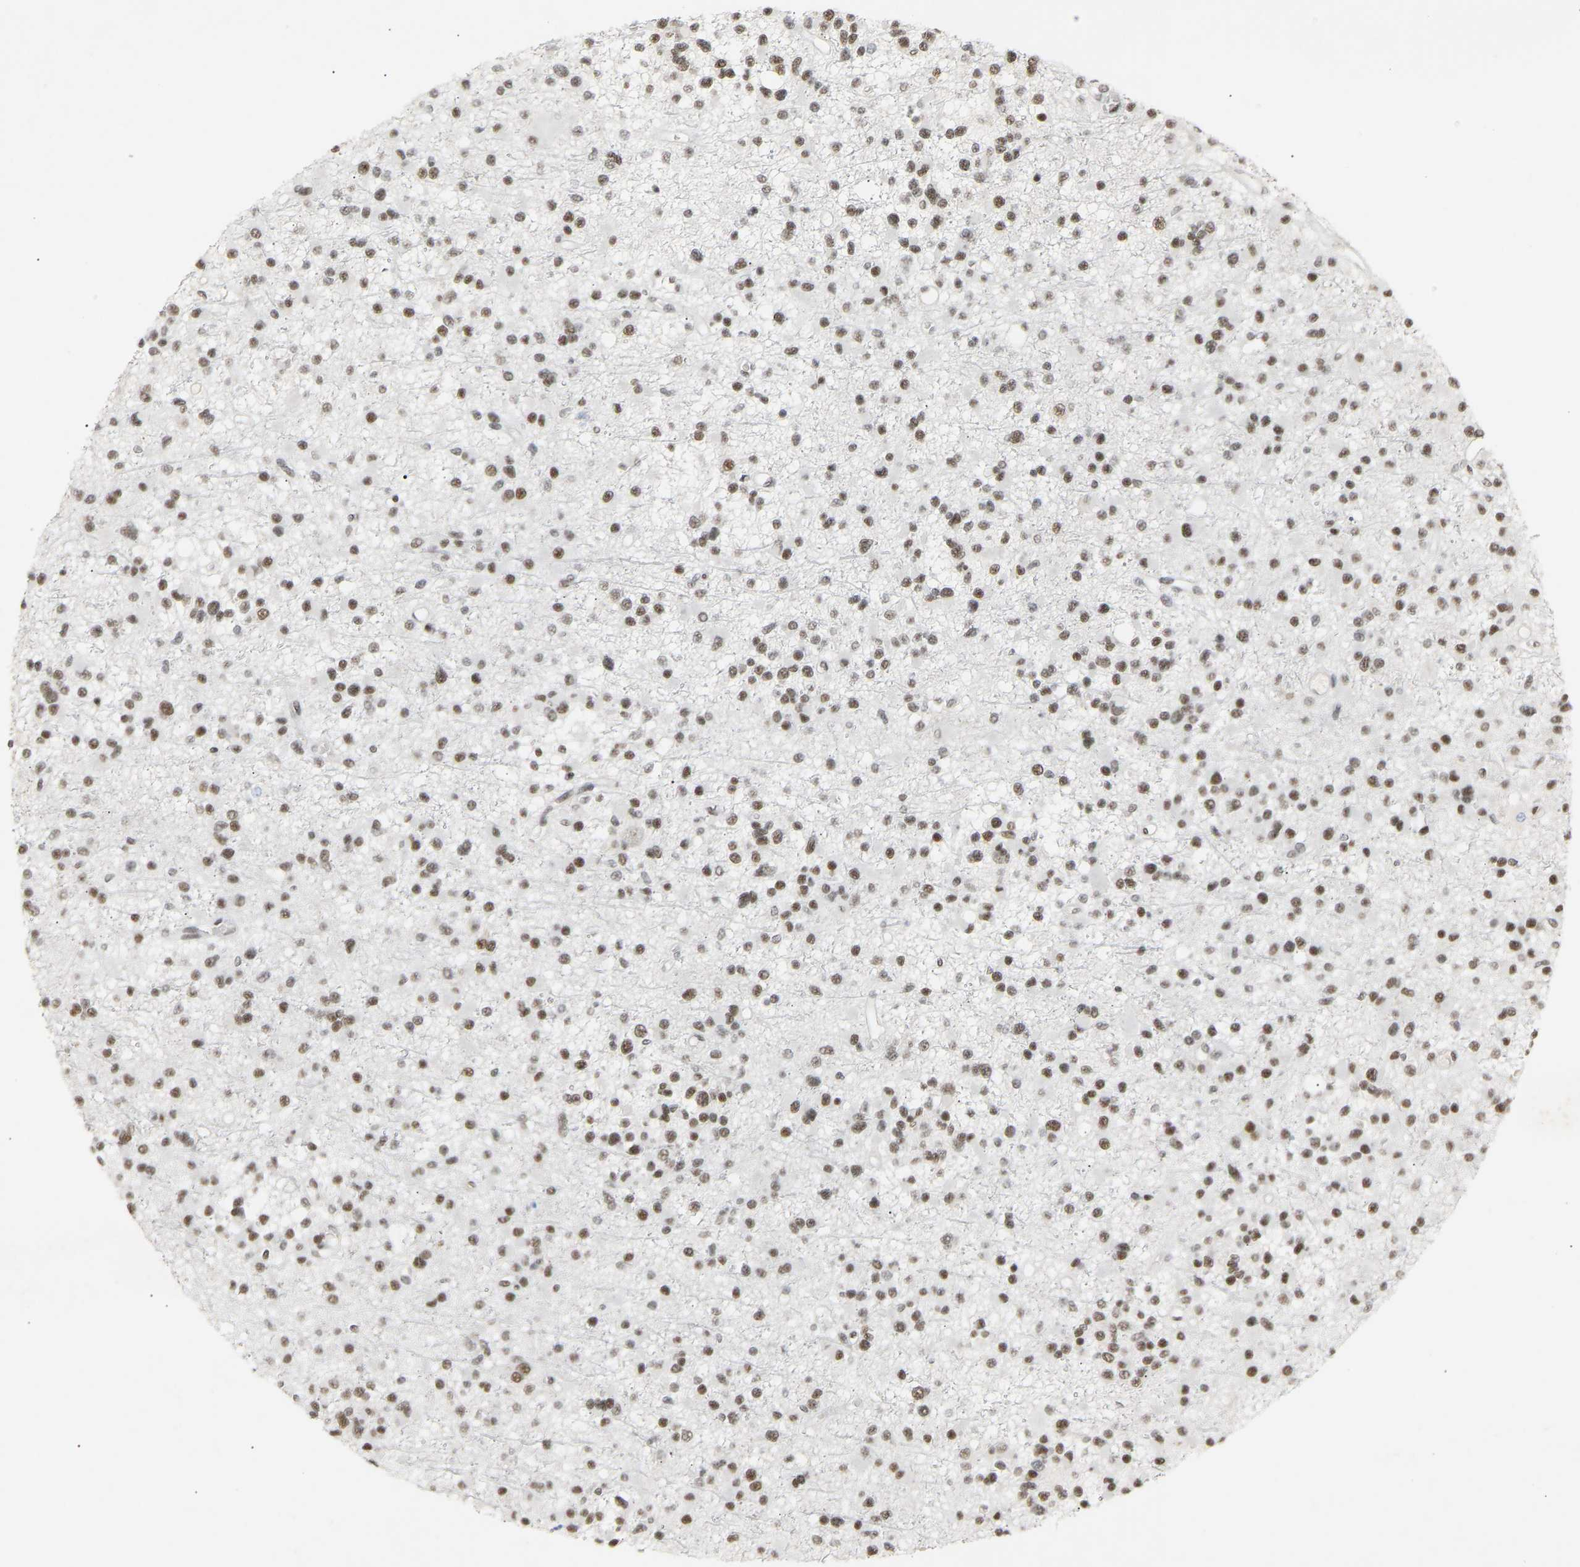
{"staining": {"intensity": "moderate", "quantity": ">75%", "location": "nuclear"}, "tissue": "glioma", "cell_type": "Tumor cells", "image_type": "cancer", "snomed": [{"axis": "morphology", "description": "Glioma, malignant, Low grade"}, {"axis": "topography", "description": "Brain"}], "caption": "Moderate nuclear staining is appreciated in about >75% of tumor cells in malignant low-grade glioma. (brown staining indicates protein expression, while blue staining denotes nuclei).", "gene": "NELFB", "patient": {"sex": "female", "age": 22}}